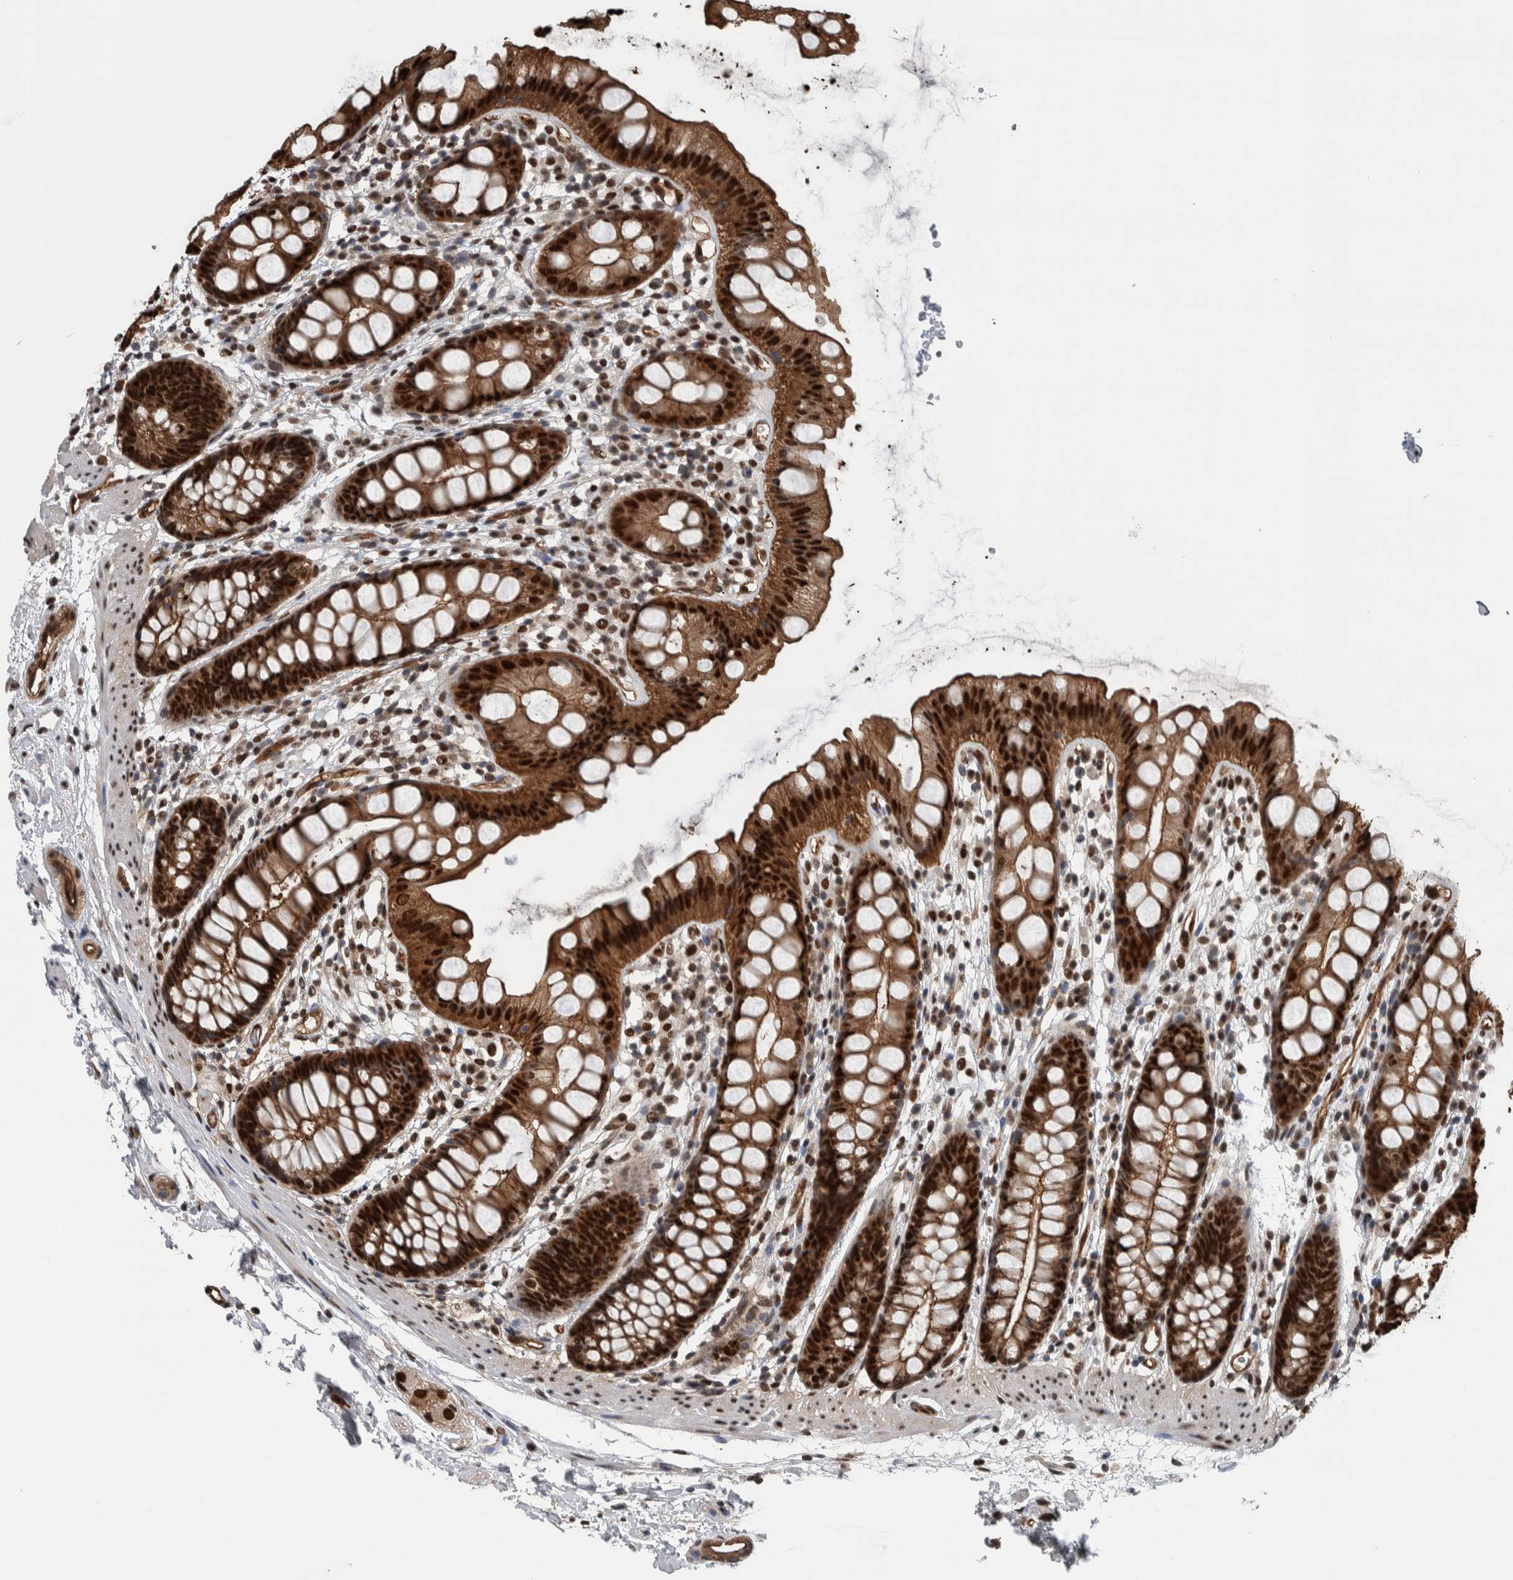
{"staining": {"intensity": "strong", "quantity": ">75%", "location": "cytoplasmic/membranous,nuclear"}, "tissue": "rectum", "cell_type": "Glandular cells", "image_type": "normal", "snomed": [{"axis": "morphology", "description": "Normal tissue, NOS"}, {"axis": "topography", "description": "Rectum"}], "caption": "Human rectum stained with a brown dye exhibits strong cytoplasmic/membranous,nuclear positive positivity in about >75% of glandular cells.", "gene": "FAM135B", "patient": {"sex": "female", "age": 65}}